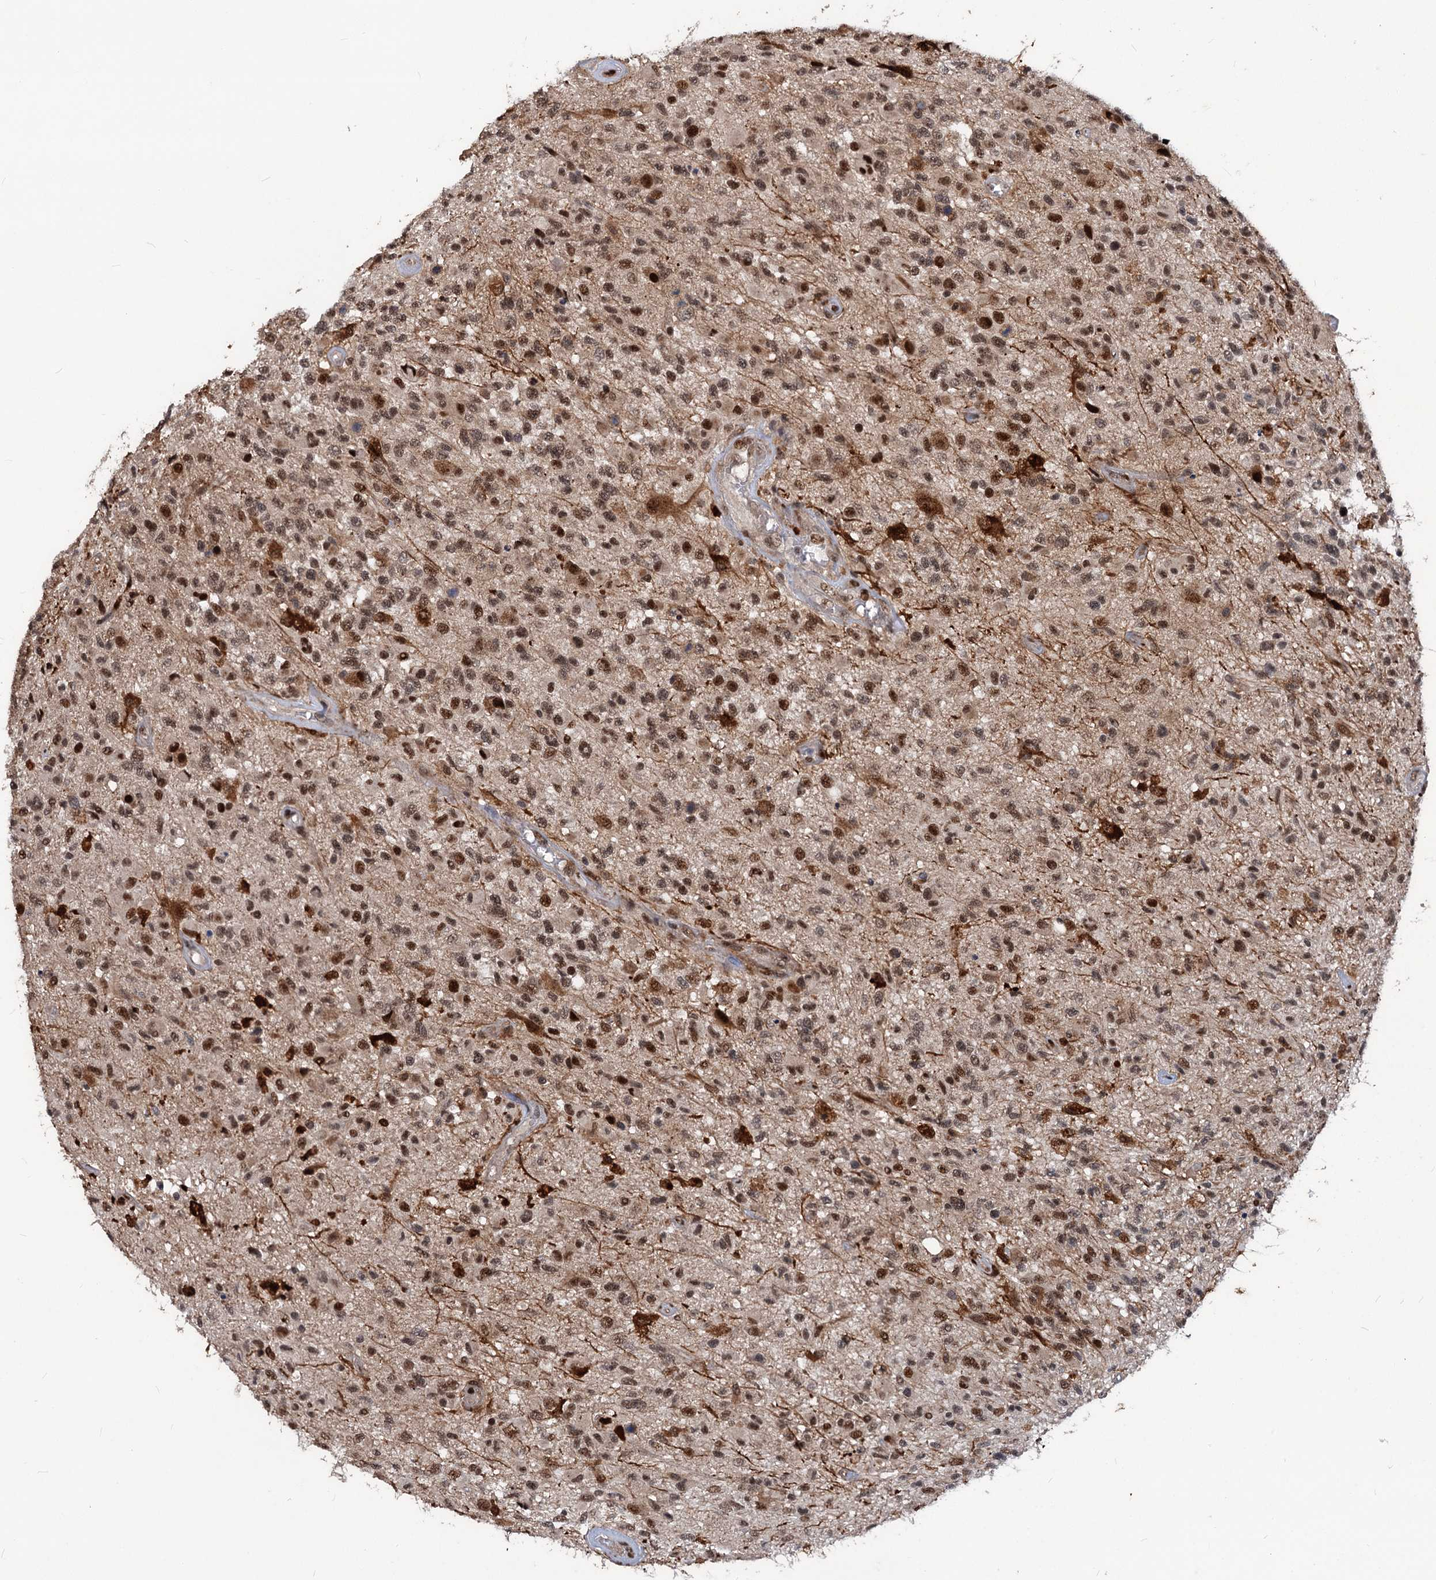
{"staining": {"intensity": "moderate", "quantity": ">75%", "location": "nuclear"}, "tissue": "glioma", "cell_type": "Tumor cells", "image_type": "cancer", "snomed": [{"axis": "morphology", "description": "Glioma, malignant, High grade"}, {"axis": "morphology", "description": "Glioblastoma, NOS"}, {"axis": "topography", "description": "Brain"}], "caption": "The image displays staining of glioblastoma, revealing moderate nuclear protein positivity (brown color) within tumor cells.", "gene": "PHF8", "patient": {"sex": "male", "age": 60}}